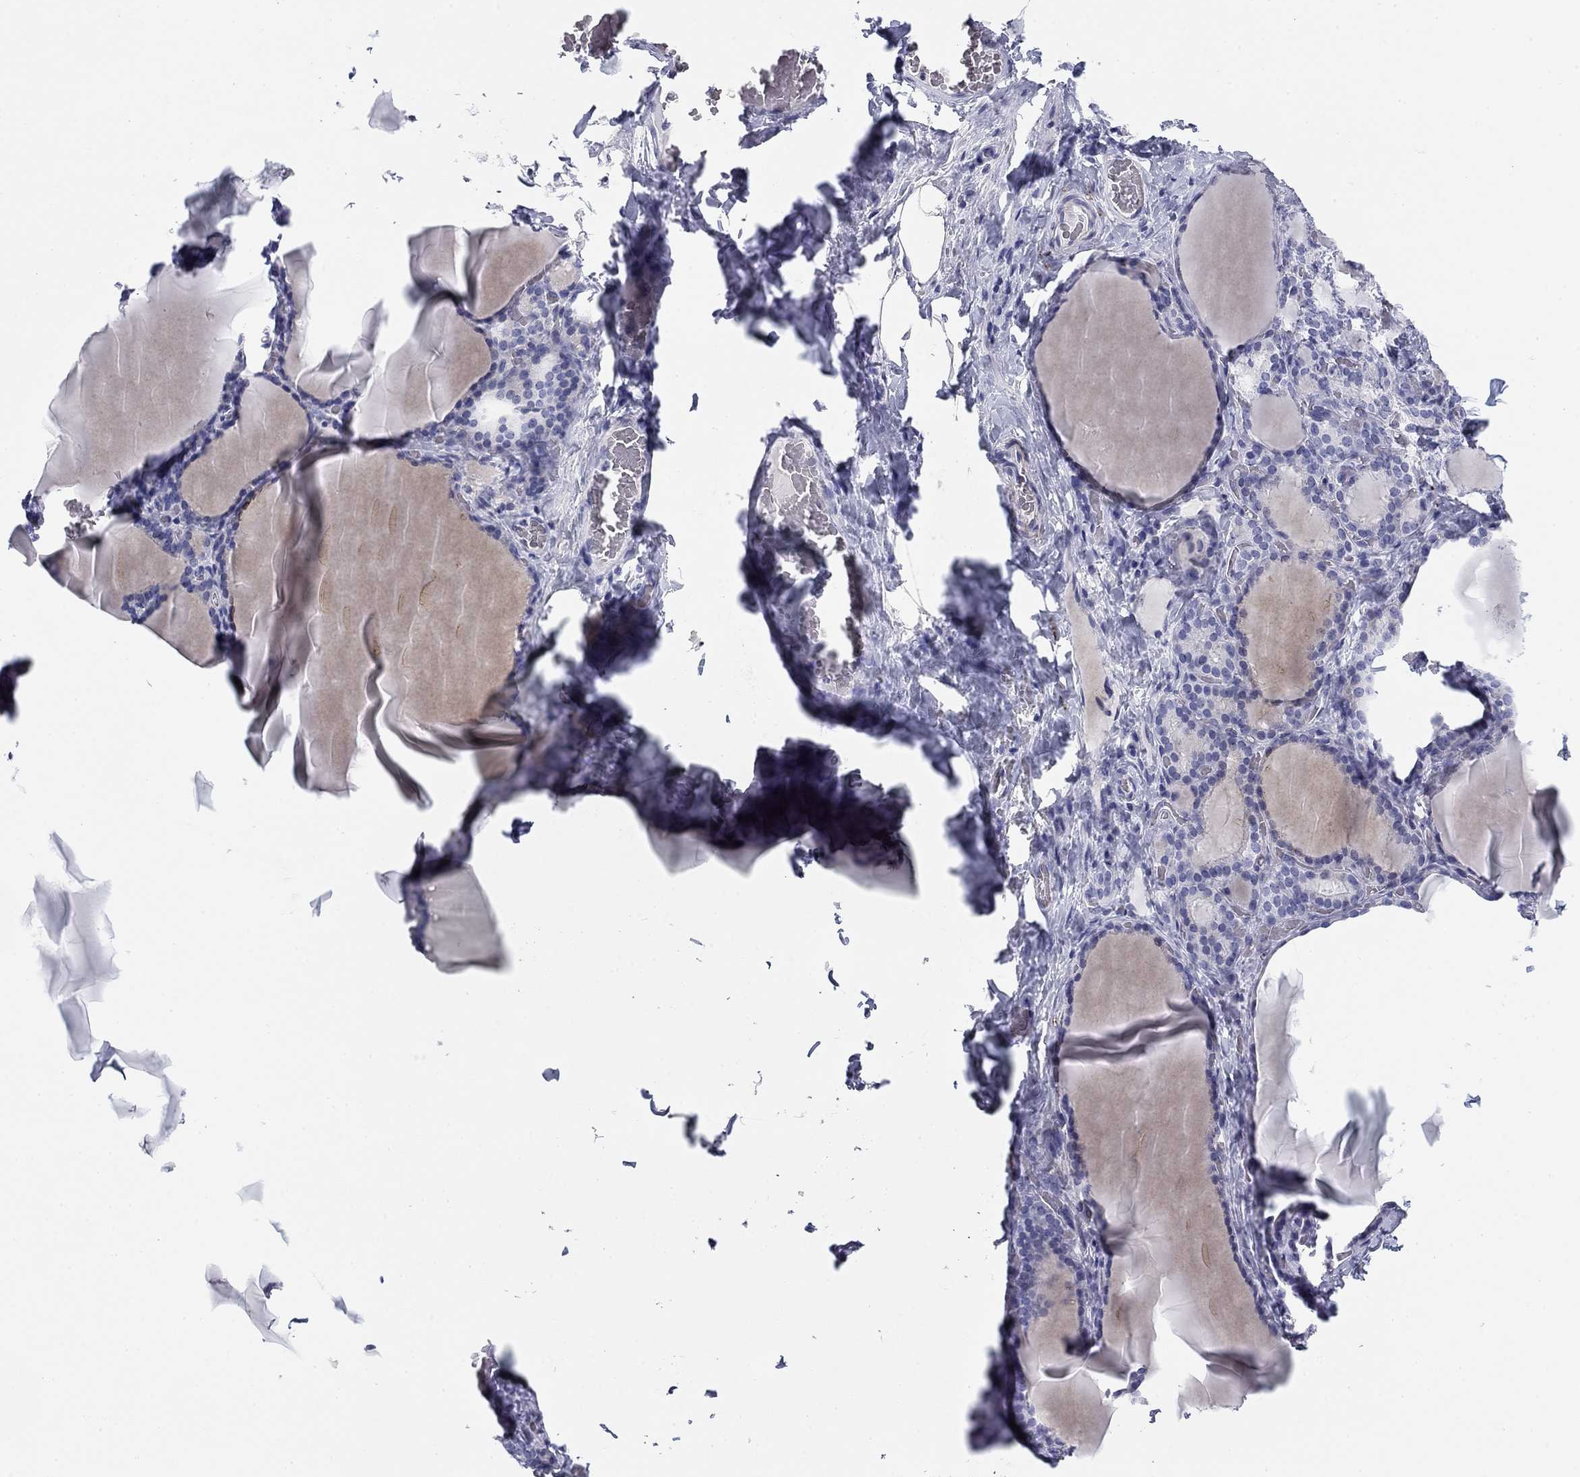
{"staining": {"intensity": "negative", "quantity": "none", "location": "none"}, "tissue": "thyroid gland", "cell_type": "Glandular cells", "image_type": "normal", "snomed": [{"axis": "morphology", "description": "Normal tissue, NOS"}, {"axis": "morphology", "description": "Hyperplasia, NOS"}, {"axis": "topography", "description": "Thyroid gland"}], "caption": "DAB (3,3'-diaminobenzidine) immunohistochemical staining of unremarkable human thyroid gland demonstrates no significant expression in glandular cells.", "gene": "PRPH", "patient": {"sex": "female", "age": 27}}